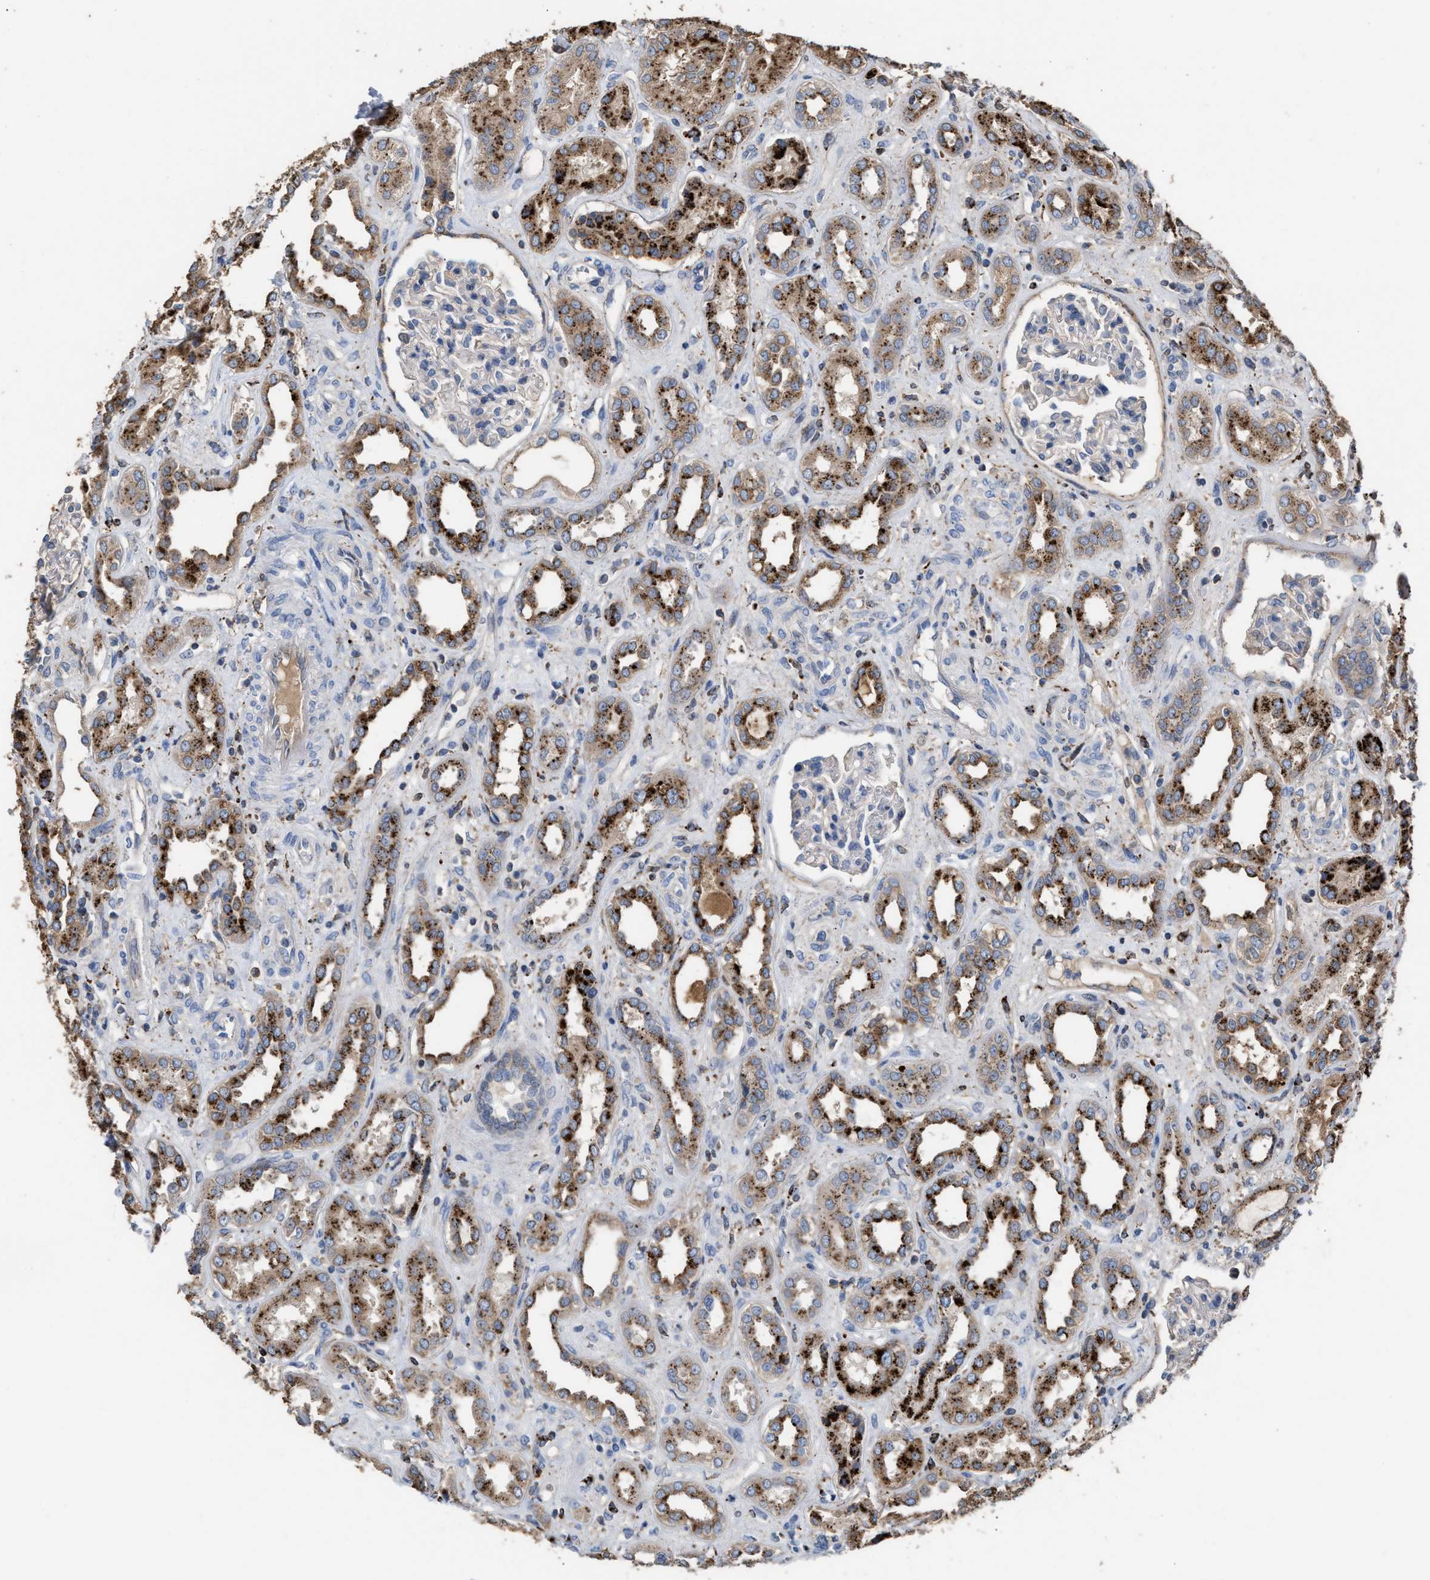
{"staining": {"intensity": "negative", "quantity": "none", "location": "none"}, "tissue": "kidney", "cell_type": "Cells in glomeruli", "image_type": "normal", "snomed": [{"axis": "morphology", "description": "Normal tissue, NOS"}, {"axis": "topography", "description": "Kidney"}], "caption": "This is a photomicrograph of IHC staining of normal kidney, which shows no staining in cells in glomeruli. (DAB (3,3'-diaminobenzidine) IHC visualized using brightfield microscopy, high magnification).", "gene": "ELMO3", "patient": {"sex": "male", "age": 59}}